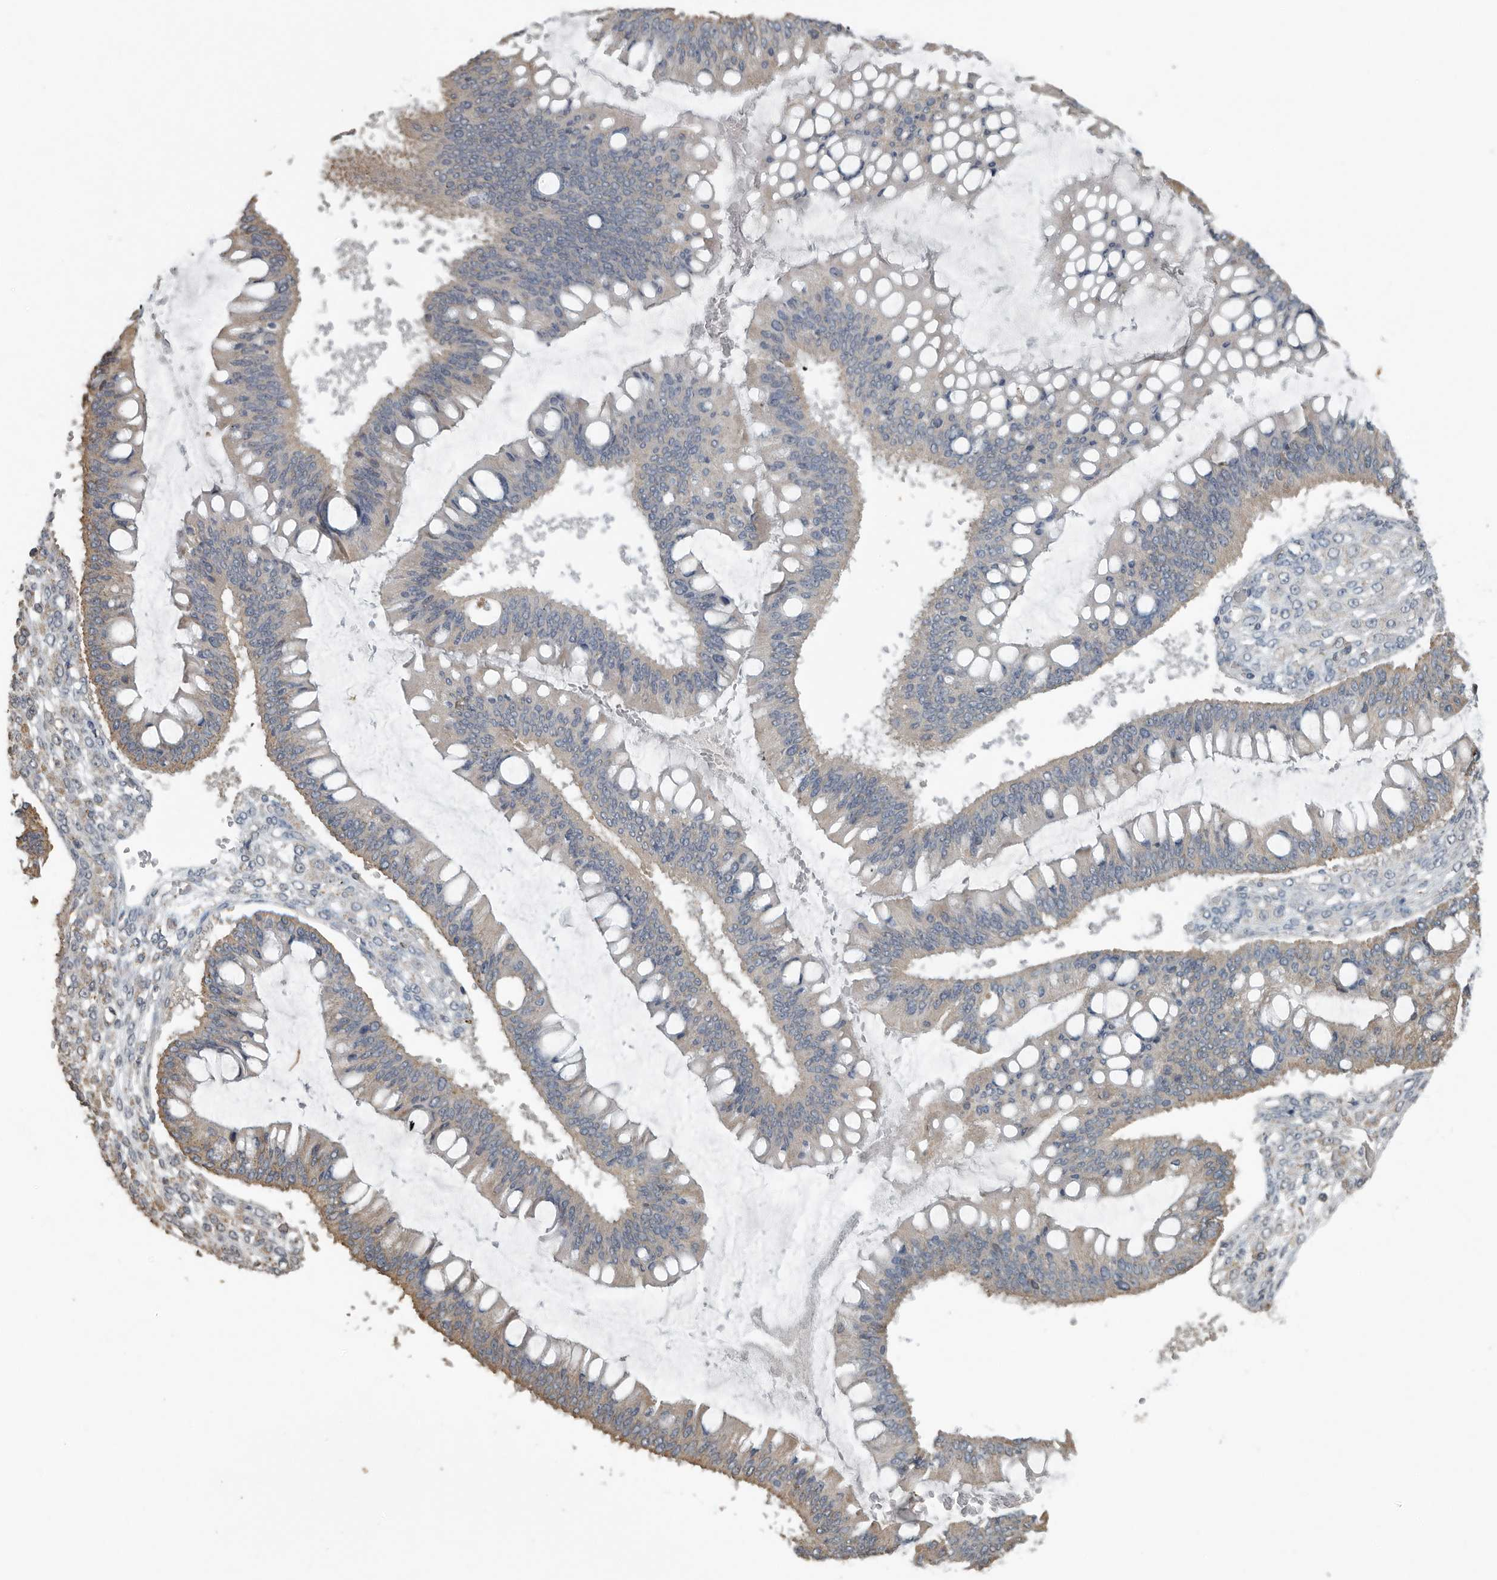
{"staining": {"intensity": "moderate", "quantity": "<25%", "location": "cytoplasmic/membranous"}, "tissue": "ovarian cancer", "cell_type": "Tumor cells", "image_type": "cancer", "snomed": [{"axis": "morphology", "description": "Cystadenocarcinoma, mucinous, NOS"}, {"axis": "topography", "description": "Ovary"}], "caption": "Ovarian mucinous cystadenocarcinoma stained with IHC displays moderate cytoplasmic/membranous expression in approximately <25% of tumor cells.", "gene": "AFAP1", "patient": {"sex": "female", "age": 73}}